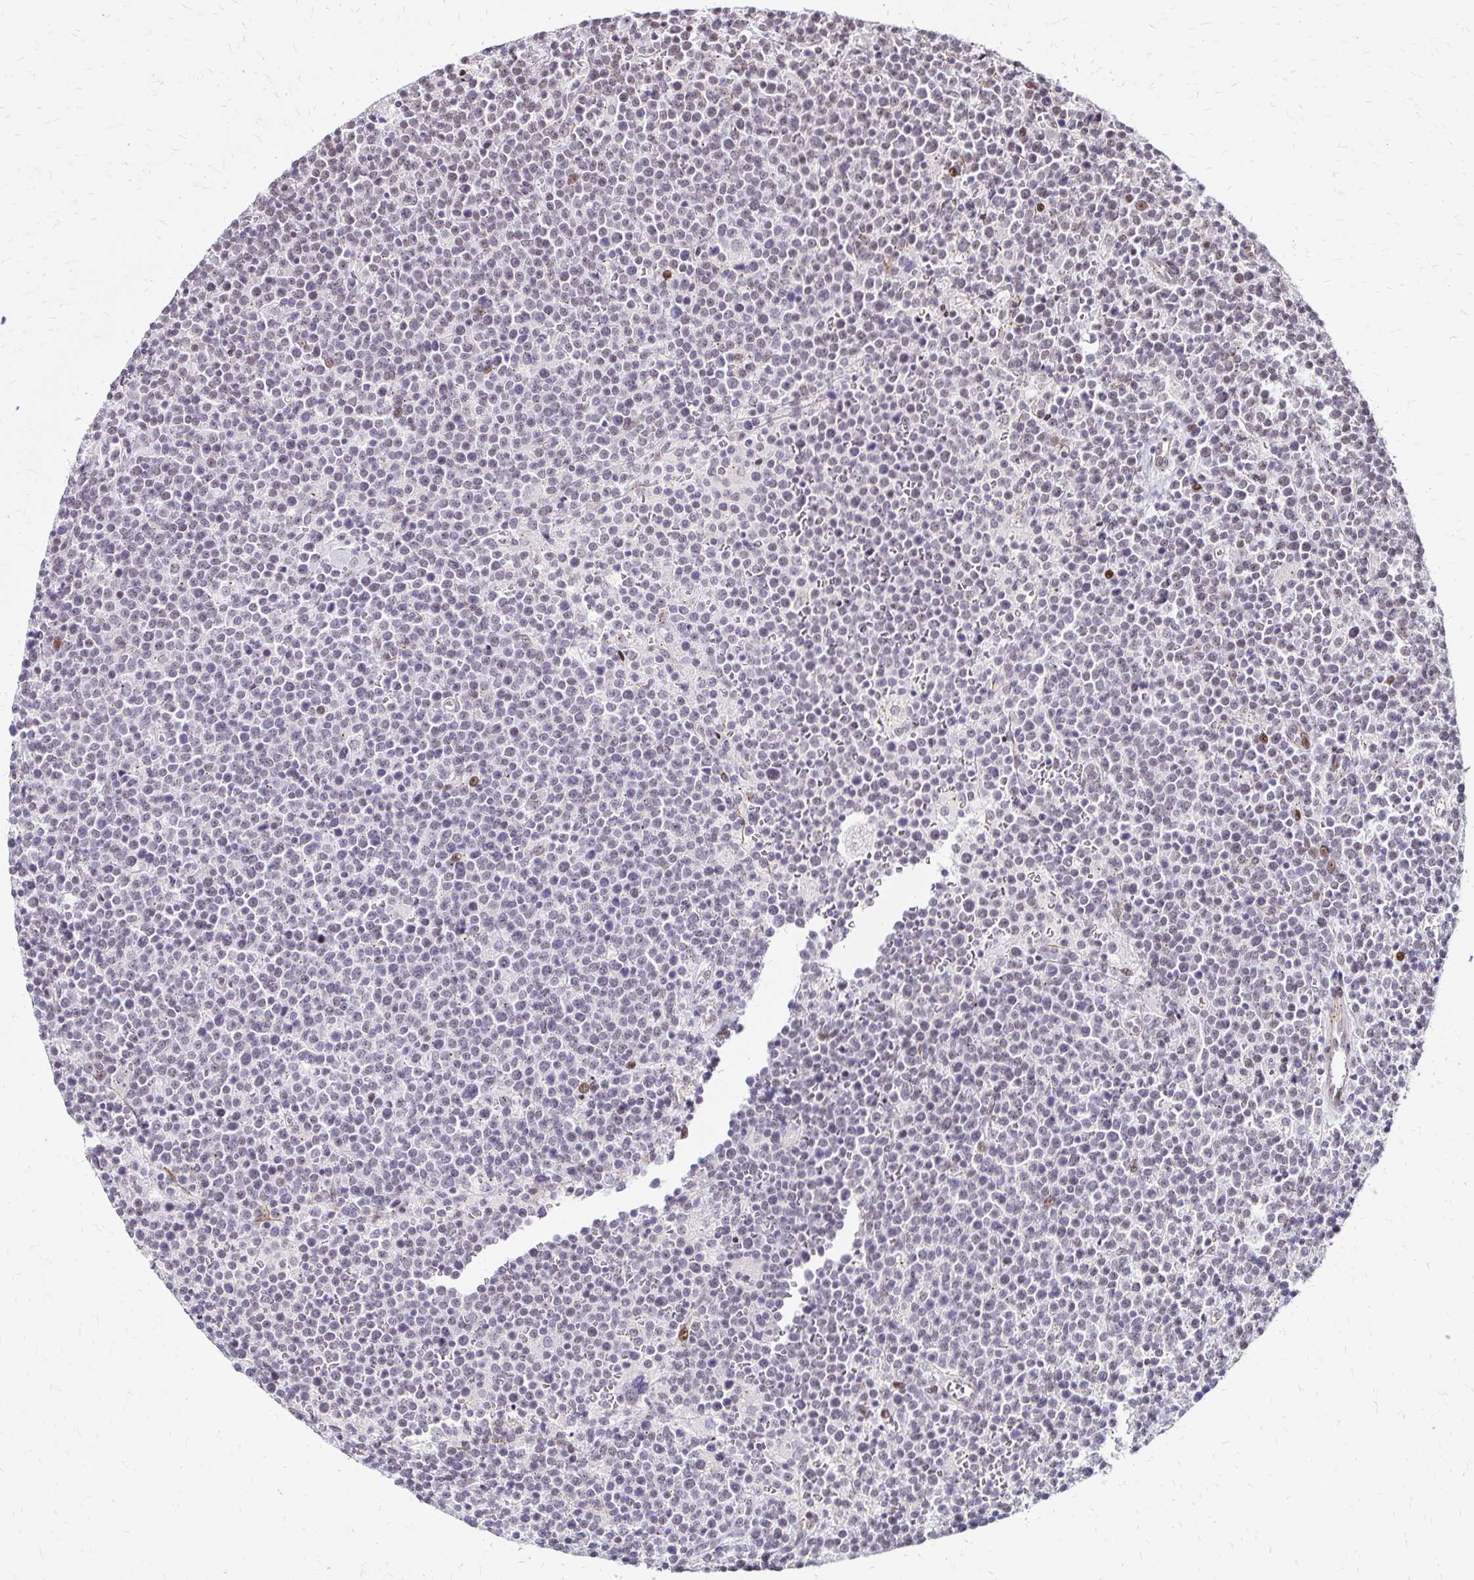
{"staining": {"intensity": "negative", "quantity": "none", "location": "none"}, "tissue": "lymphoma", "cell_type": "Tumor cells", "image_type": "cancer", "snomed": [{"axis": "morphology", "description": "Malignant lymphoma, non-Hodgkin's type, High grade"}, {"axis": "topography", "description": "Lymph node"}], "caption": "Photomicrograph shows no significant protein staining in tumor cells of lymphoma.", "gene": "TOB1", "patient": {"sex": "male", "age": 61}}